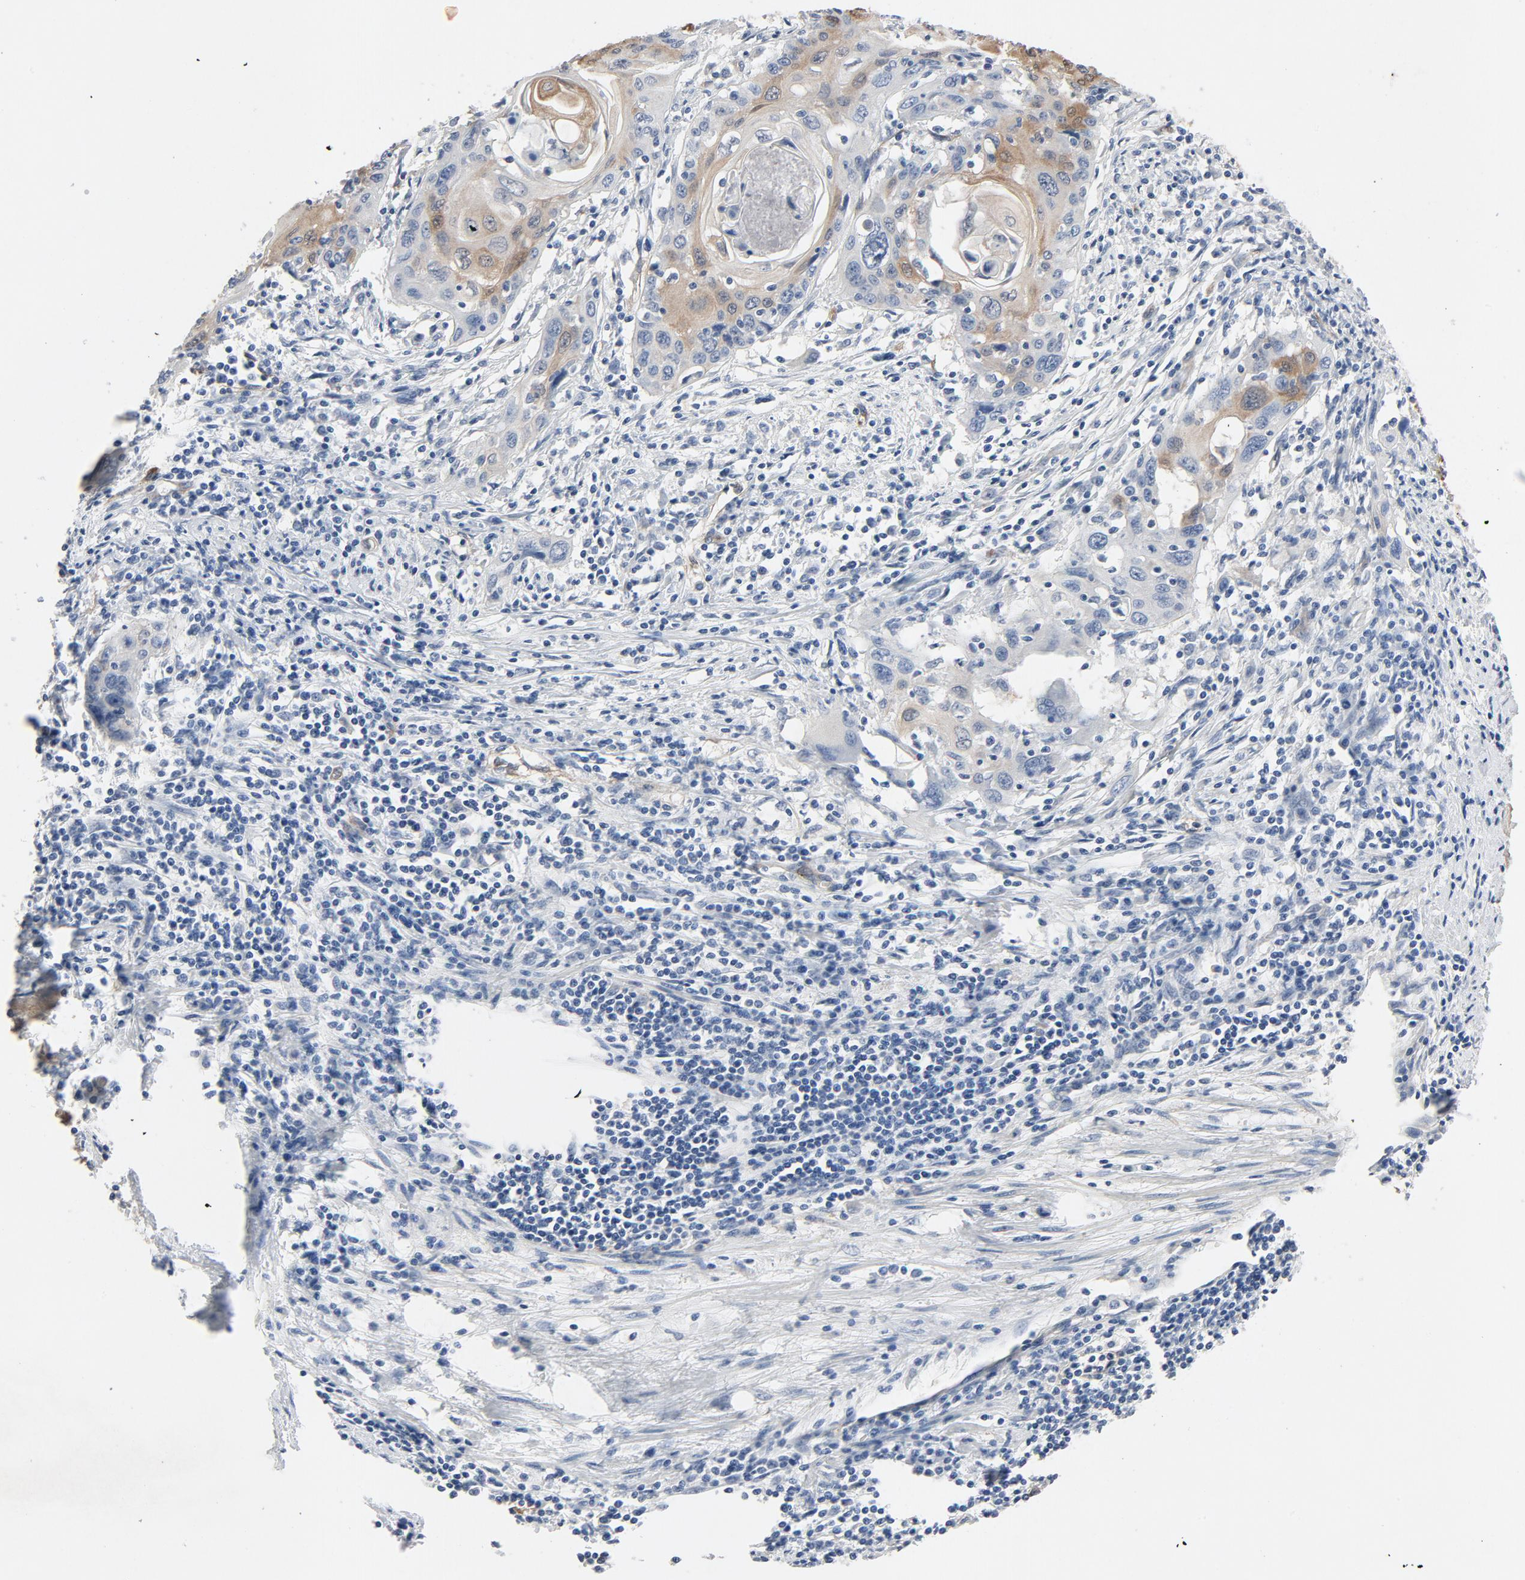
{"staining": {"intensity": "moderate", "quantity": ">75%", "location": "cytoplasmic/membranous"}, "tissue": "cervical cancer", "cell_type": "Tumor cells", "image_type": "cancer", "snomed": [{"axis": "morphology", "description": "Squamous cell carcinoma, NOS"}, {"axis": "topography", "description": "Cervix"}], "caption": "The immunohistochemical stain shows moderate cytoplasmic/membranous positivity in tumor cells of cervical squamous cell carcinoma tissue. Nuclei are stained in blue.", "gene": "KDR", "patient": {"sex": "female", "age": 54}}